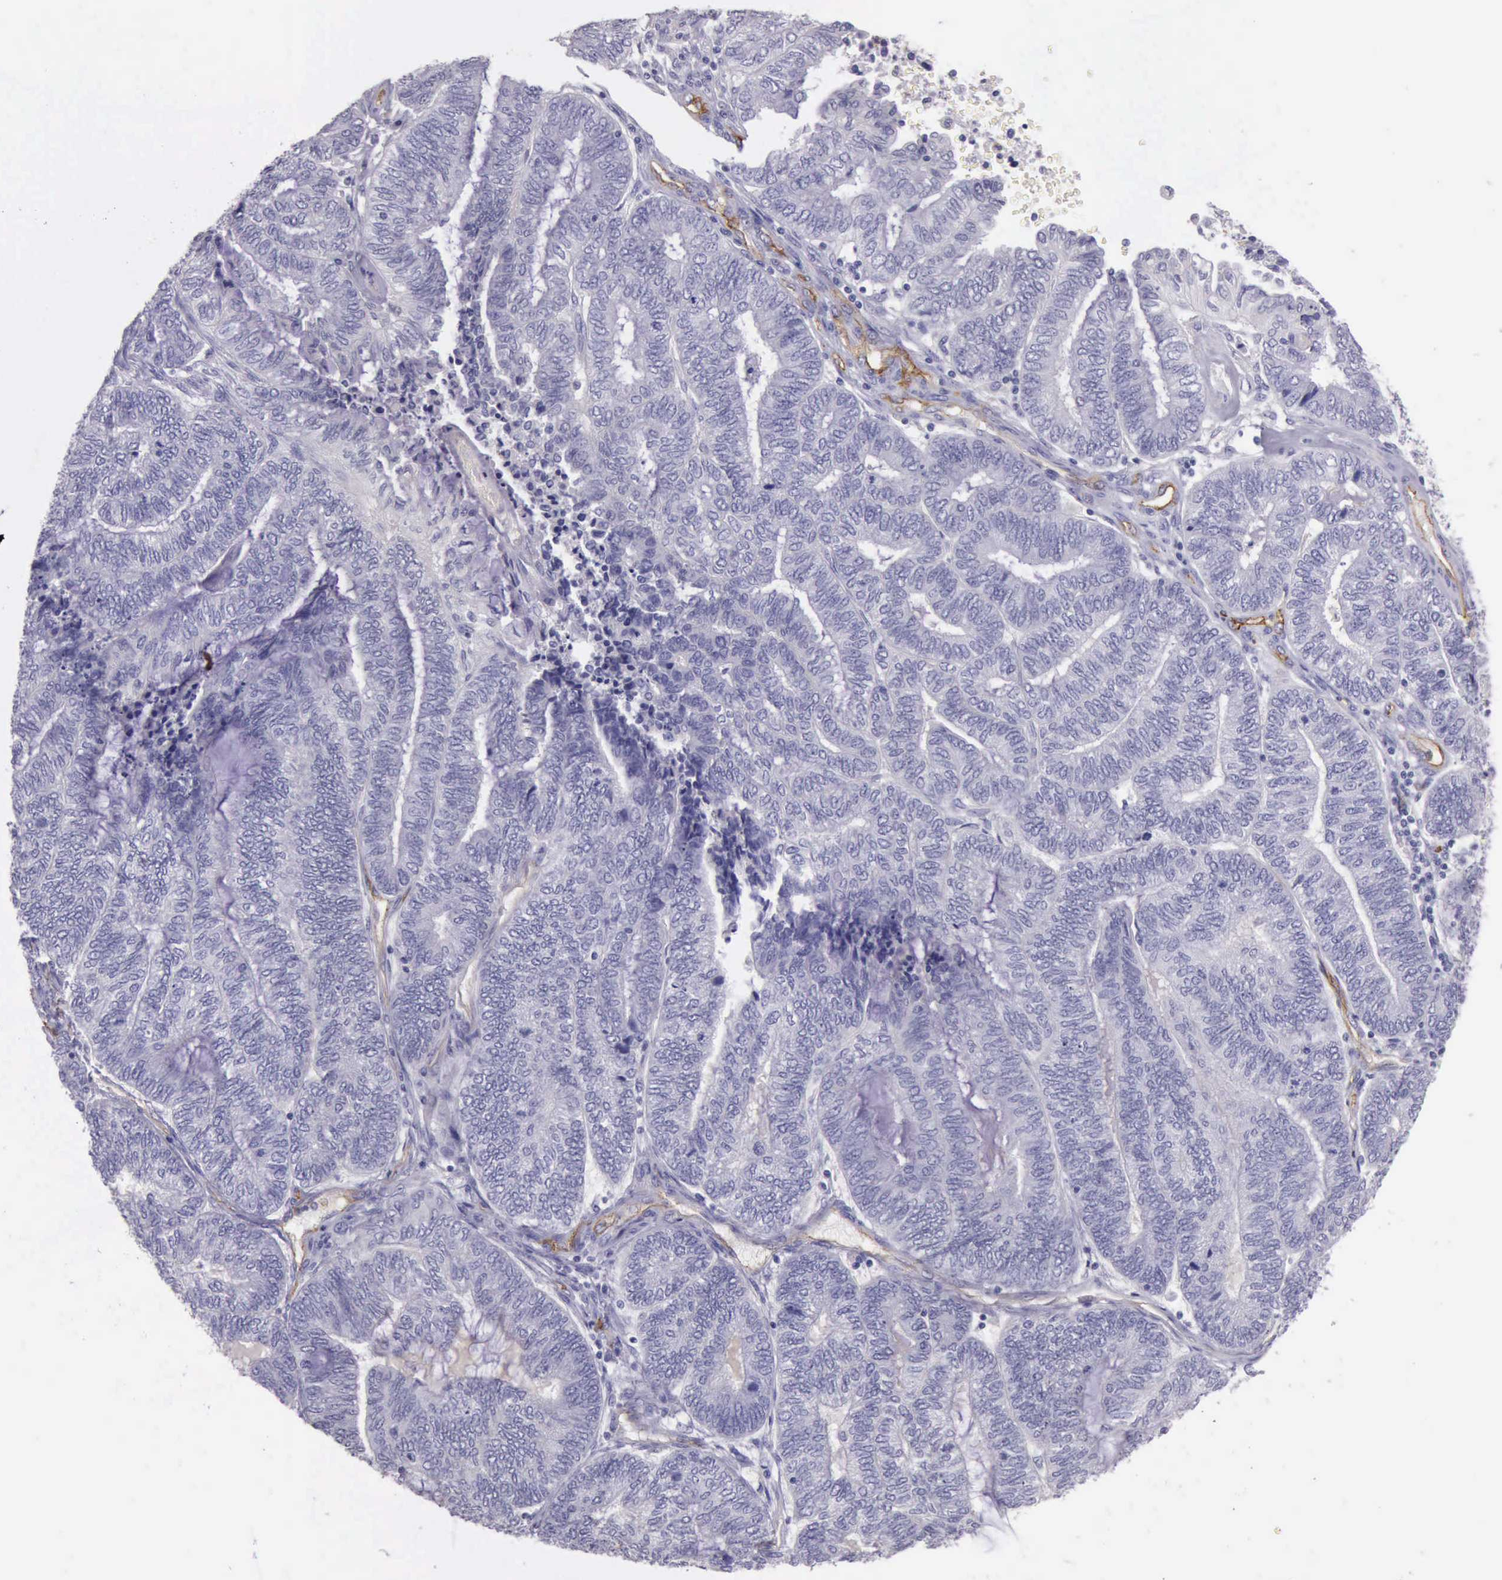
{"staining": {"intensity": "negative", "quantity": "none", "location": "none"}, "tissue": "endometrial cancer", "cell_type": "Tumor cells", "image_type": "cancer", "snomed": [{"axis": "morphology", "description": "Adenocarcinoma, NOS"}, {"axis": "topography", "description": "Uterus"}, {"axis": "topography", "description": "Endometrium"}], "caption": "IHC micrograph of neoplastic tissue: human endometrial cancer stained with DAB demonstrates no significant protein expression in tumor cells. (DAB (3,3'-diaminobenzidine) IHC with hematoxylin counter stain).", "gene": "TCEANC", "patient": {"sex": "female", "age": 70}}